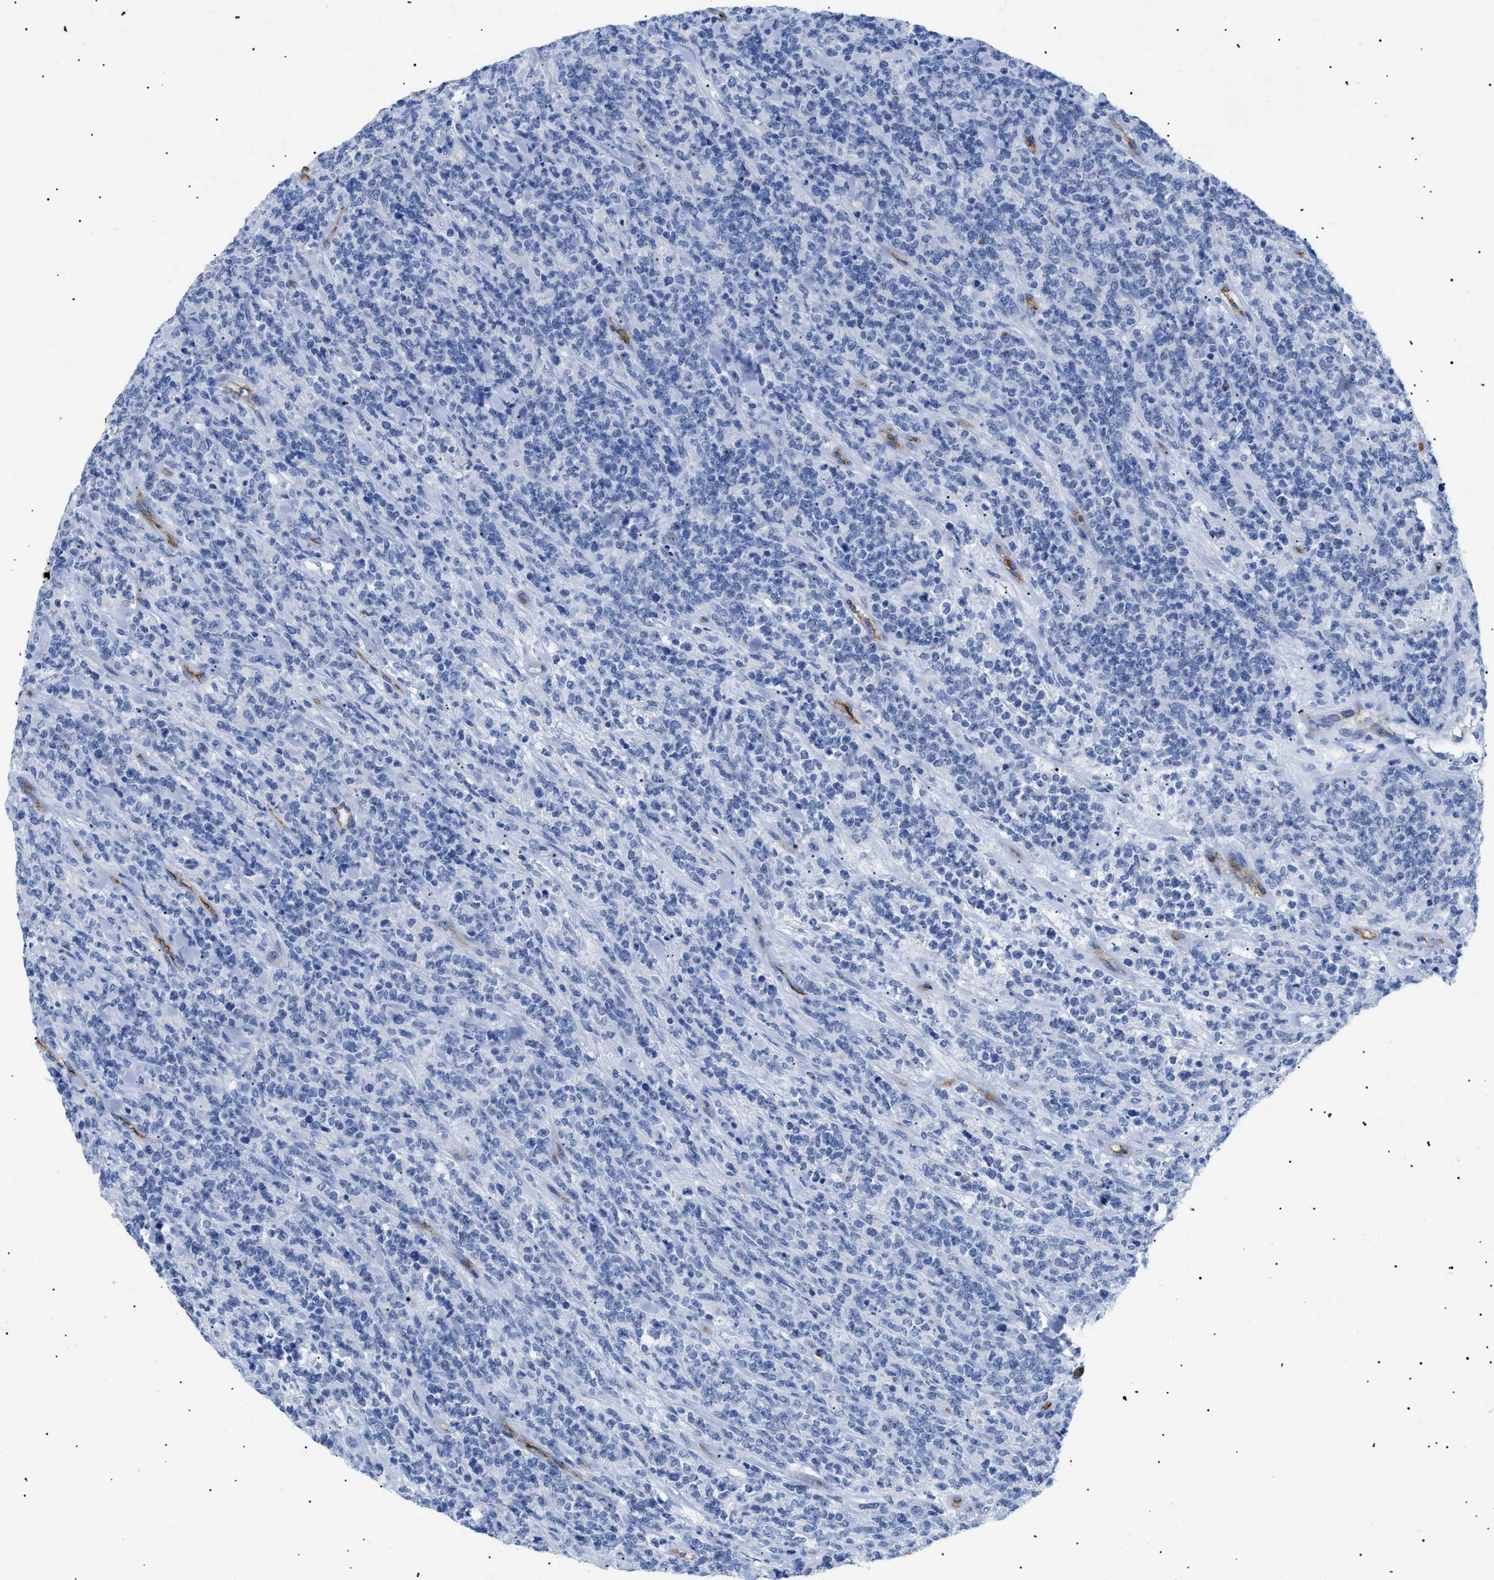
{"staining": {"intensity": "negative", "quantity": "none", "location": "none"}, "tissue": "lymphoma", "cell_type": "Tumor cells", "image_type": "cancer", "snomed": [{"axis": "morphology", "description": "Malignant lymphoma, non-Hodgkin's type, High grade"}, {"axis": "topography", "description": "Soft tissue"}], "caption": "IHC of human lymphoma shows no expression in tumor cells.", "gene": "PODXL", "patient": {"sex": "male", "age": 18}}